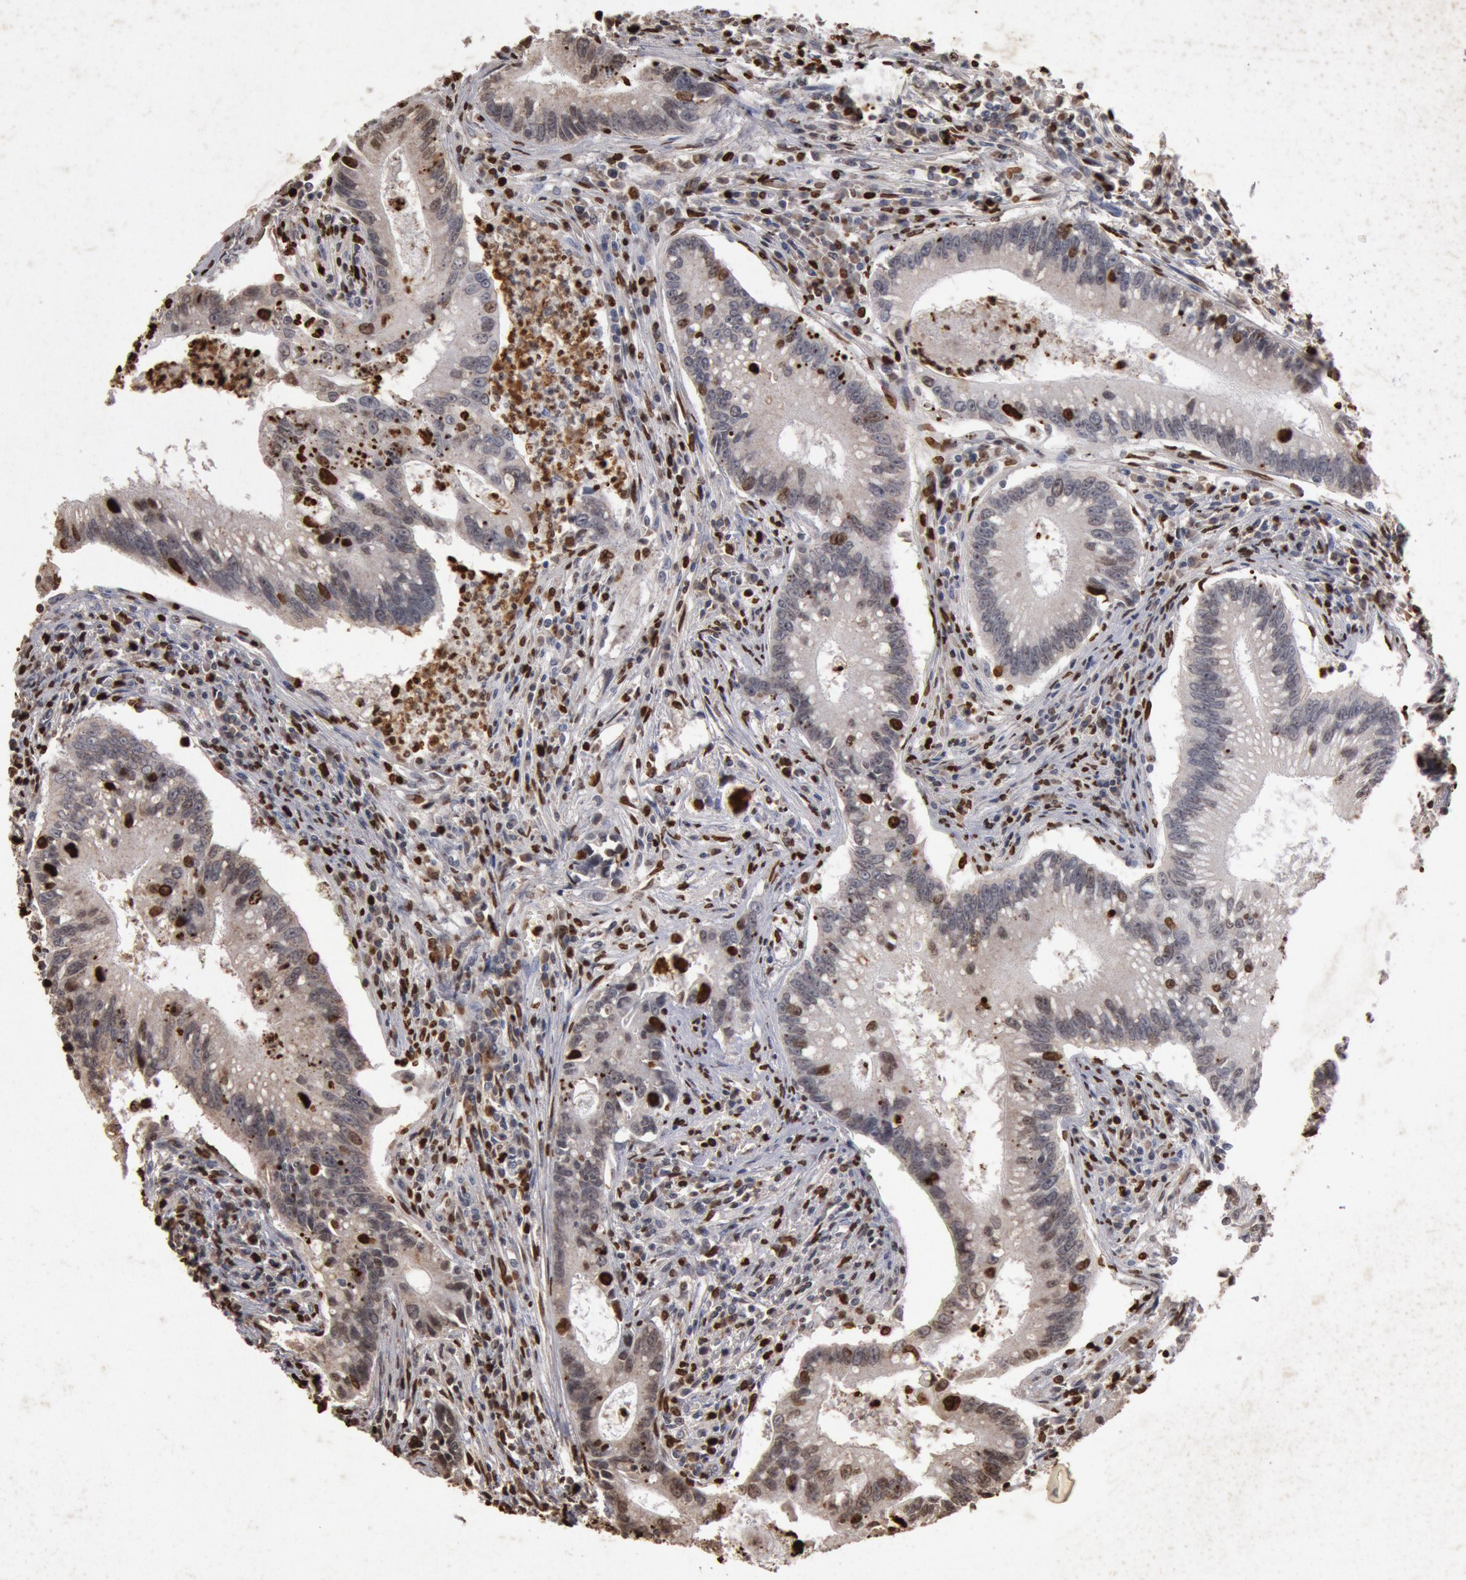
{"staining": {"intensity": "weak", "quantity": "<25%", "location": "nuclear"}, "tissue": "colorectal cancer", "cell_type": "Tumor cells", "image_type": "cancer", "snomed": [{"axis": "morphology", "description": "Adenocarcinoma, NOS"}, {"axis": "topography", "description": "Rectum"}], "caption": "An IHC image of colorectal cancer is shown. There is no staining in tumor cells of colorectal cancer.", "gene": "FOXA2", "patient": {"sex": "female", "age": 81}}